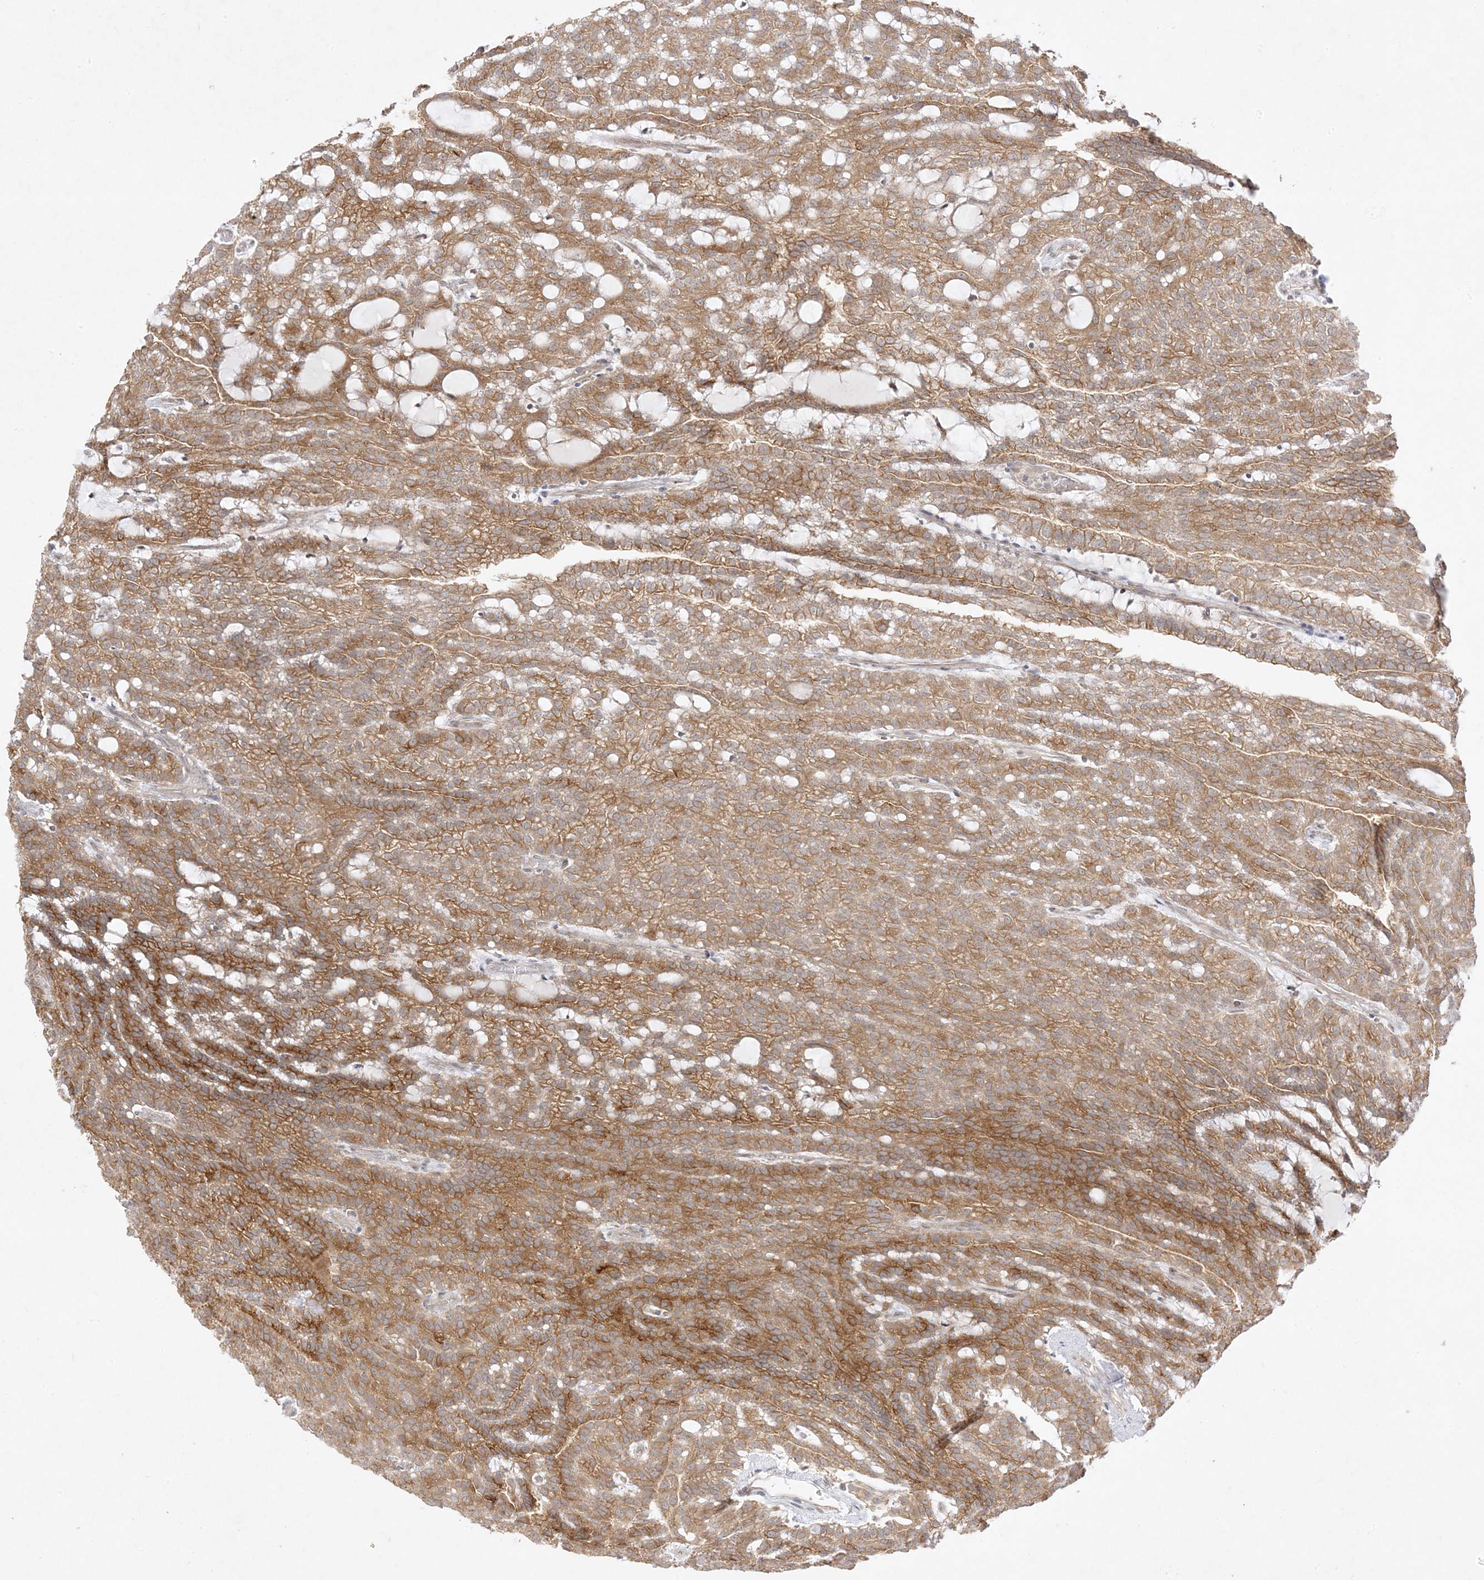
{"staining": {"intensity": "moderate", "quantity": ">75%", "location": "cytoplasmic/membranous"}, "tissue": "renal cancer", "cell_type": "Tumor cells", "image_type": "cancer", "snomed": [{"axis": "morphology", "description": "Adenocarcinoma, NOS"}, {"axis": "topography", "description": "Kidney"}], "caption": "High-magnification brightfield microscopy of renal adenocarcinoma stained with DAB (3,3'-diaminobenzidine) (brown) and counterstained with hematoxylin (blue). tumor cells exhibit moderate cytoplasmic/membranous expression is appreciated in about>75% of cells. Using DAB (brown) and hematoxylin (blue) stains, captured at high magnification using brightfield microscopy.", "gene": "C2CD2", "patient": {"sex": "male", "age": 63}}